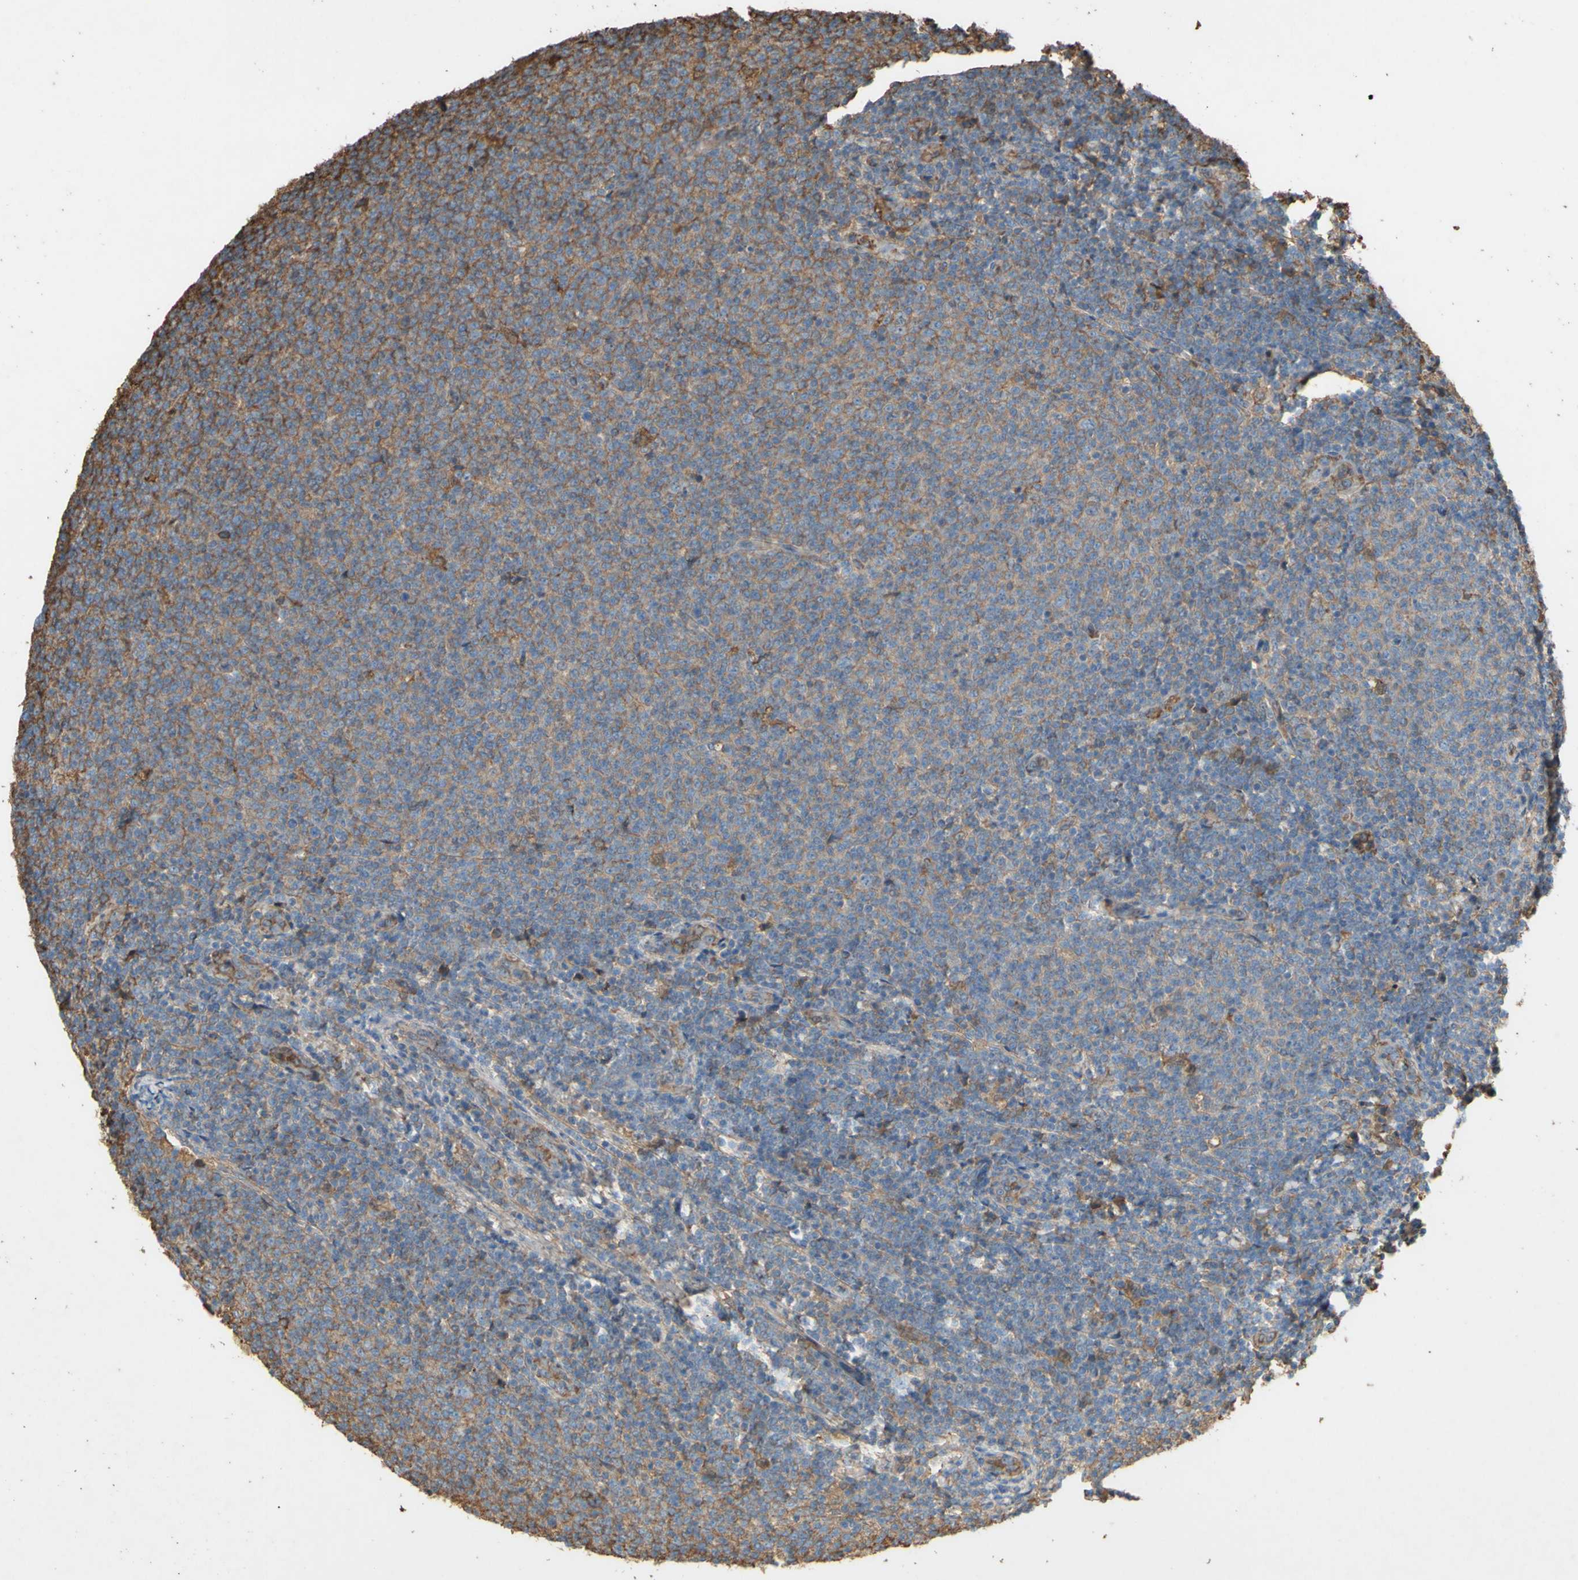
{"staining": {"intensity": "weak", "quantity": "25%-75%", "location": "cytoplasmic/membranous"}, "tissue": "lymphoma", "cell_type": "Tumor cells", "image_type": "cancer", "snomed": [{"axis": "morphology", "description": "Malignant lymphoma, non-Hodgkin's type, Low grade"}, {"axis": "topography", "description": "Lymph node"}], "caption": "High-power microscopy captured an immunohistochemistry micrograph of malignant lymphoma, non-Hodgkin's type (low-grade), revealing weak cytoplasmic/membranous expression in approximately 25%-75% of tumor cells.", "gene": "PTGDS", "patient": {"sex": "male", "age": 66}}